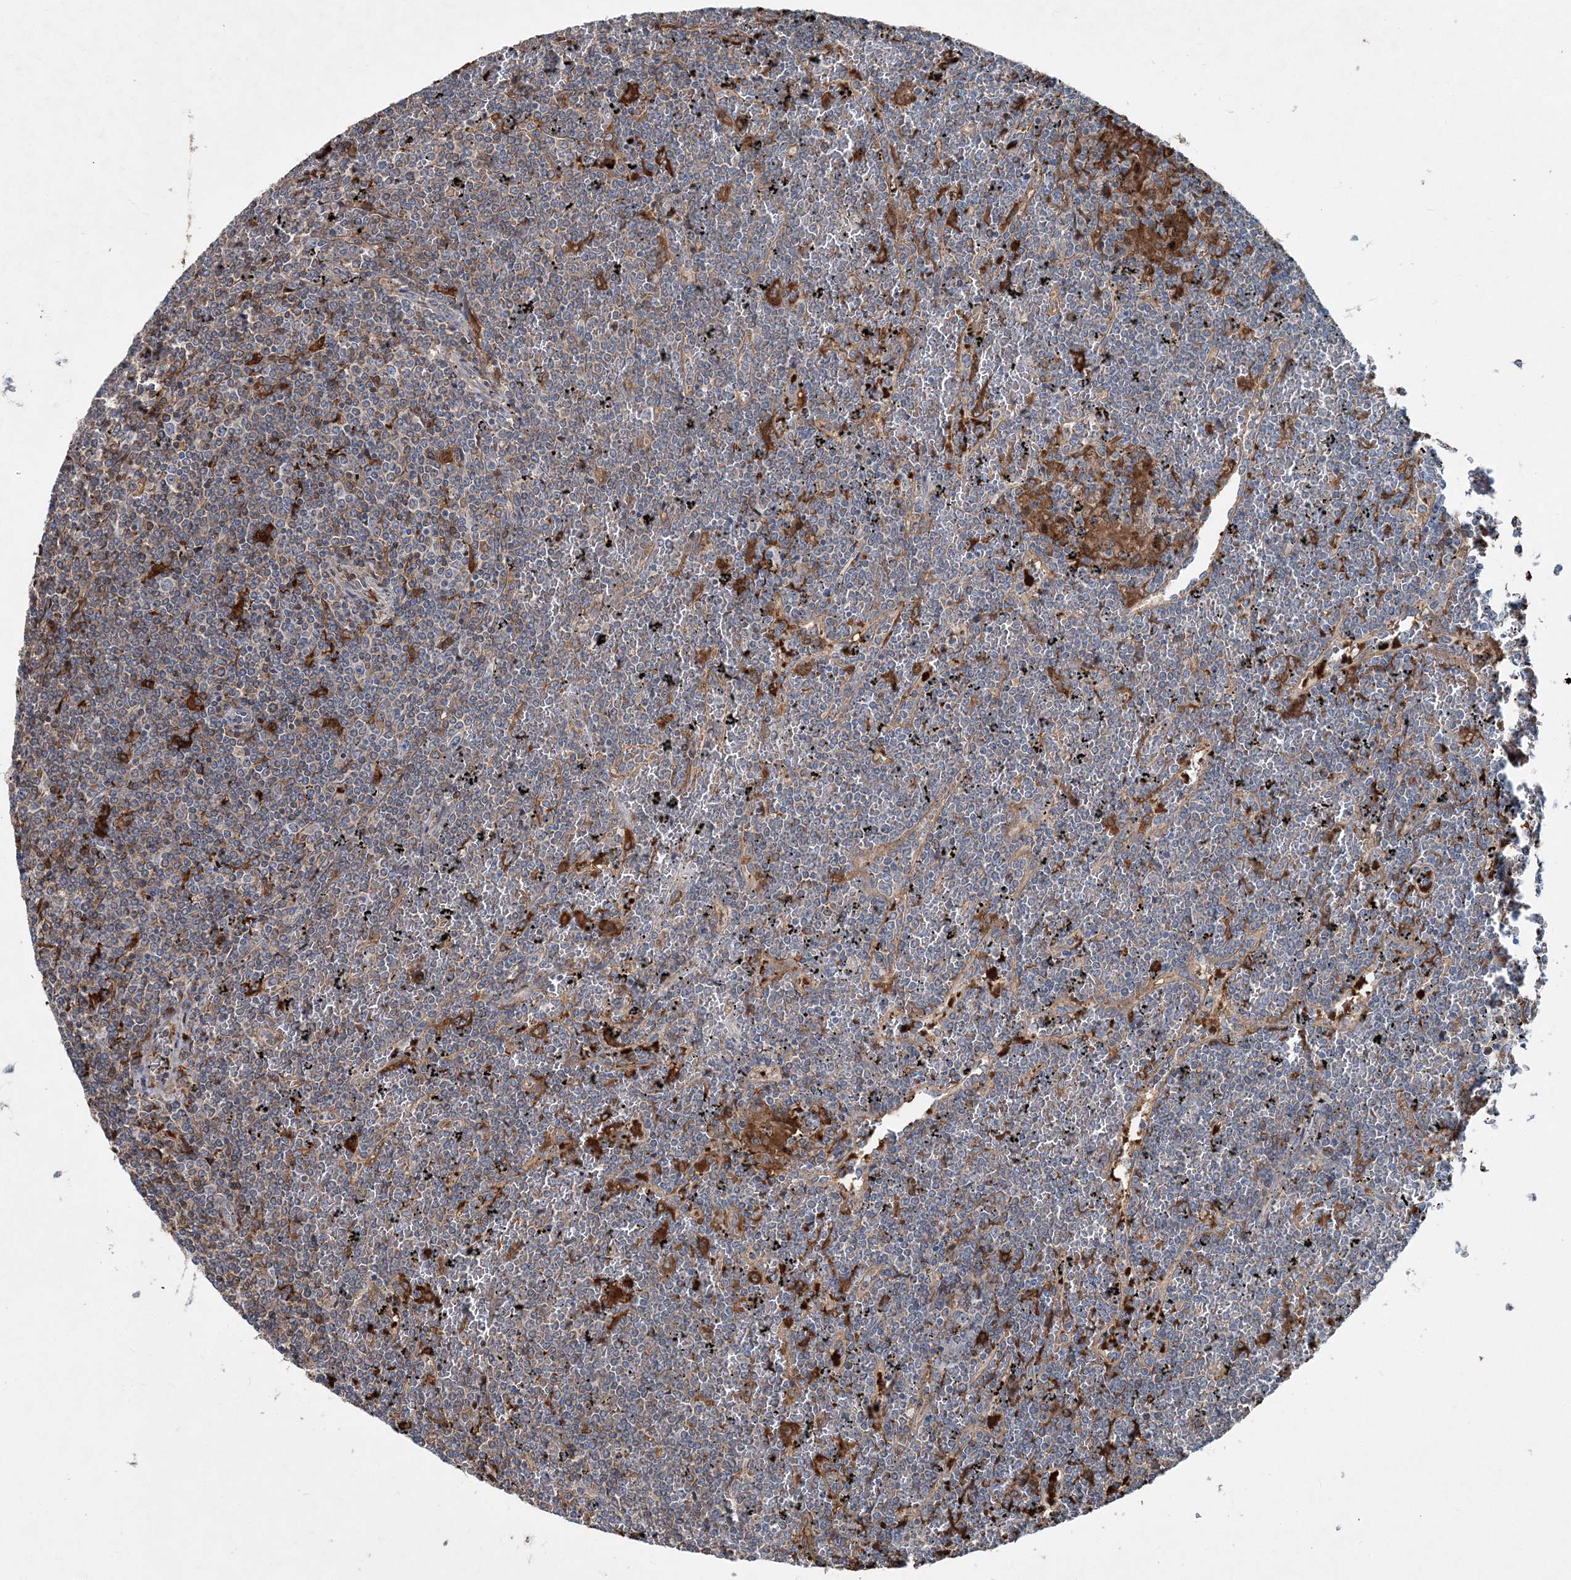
{"staining": {"intensity": "negative", "quantity": "none", "location": "none"}, "tissue": "lymphoma", "cell_type": "Tumor cells", "image_type": "cancer", "snomed": [{"axis": "morphology", "description": "Malignant lymphoma, non-Hodgkin's type, Low grade"}, {"axis": "topography", "description": "Spleen"}], "caption": "Immunohistochemistry of malignant lymphoma, non-Hodgkin's type (low-grade) exhibits no positivity in tumor cells.", "gene": "SPOPL", "patient": {"sex": "female", "age": 19}}